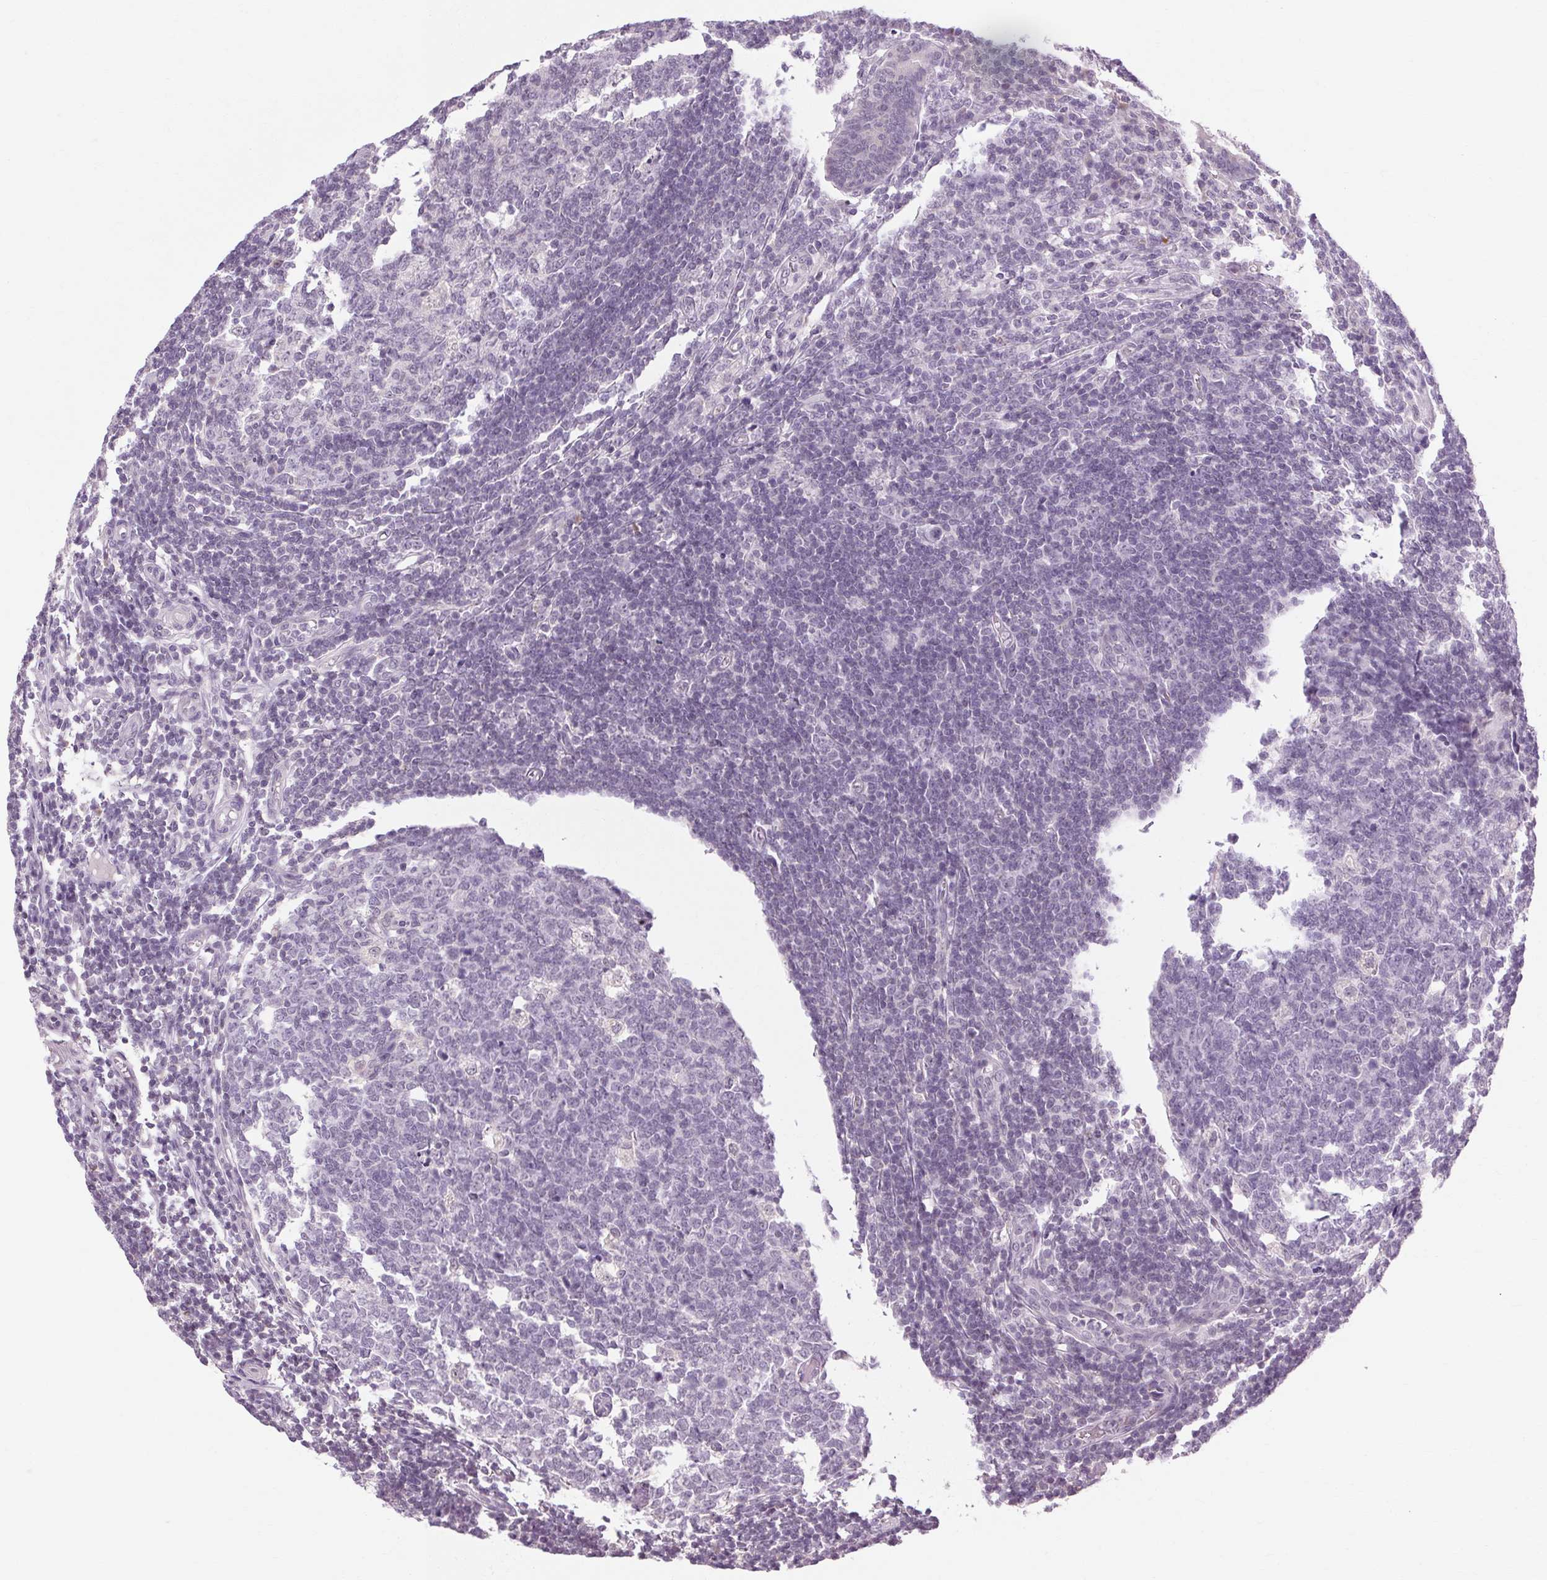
{"staining": {"intensity": "negative", "quantity": "none", "location": "none"}, "tissue": "appendix", "cell_type": "Glandular cells", "image_type": "normal", "snomed": [{"axis": "morphology", "description": "Normal tissue, NOS"}, {"axis": "topography", "description": "Appendix"}], "caption": "DAB (3,3'-diaminobenzidine) immunohistochemical staining of normal appendix shows no significant staining in glandular cells. (DAB IHC visualized using brightfield microscopy, high magnification).", "gene": "KLHL40", "patient": {"sex": "male", "age": 18}}